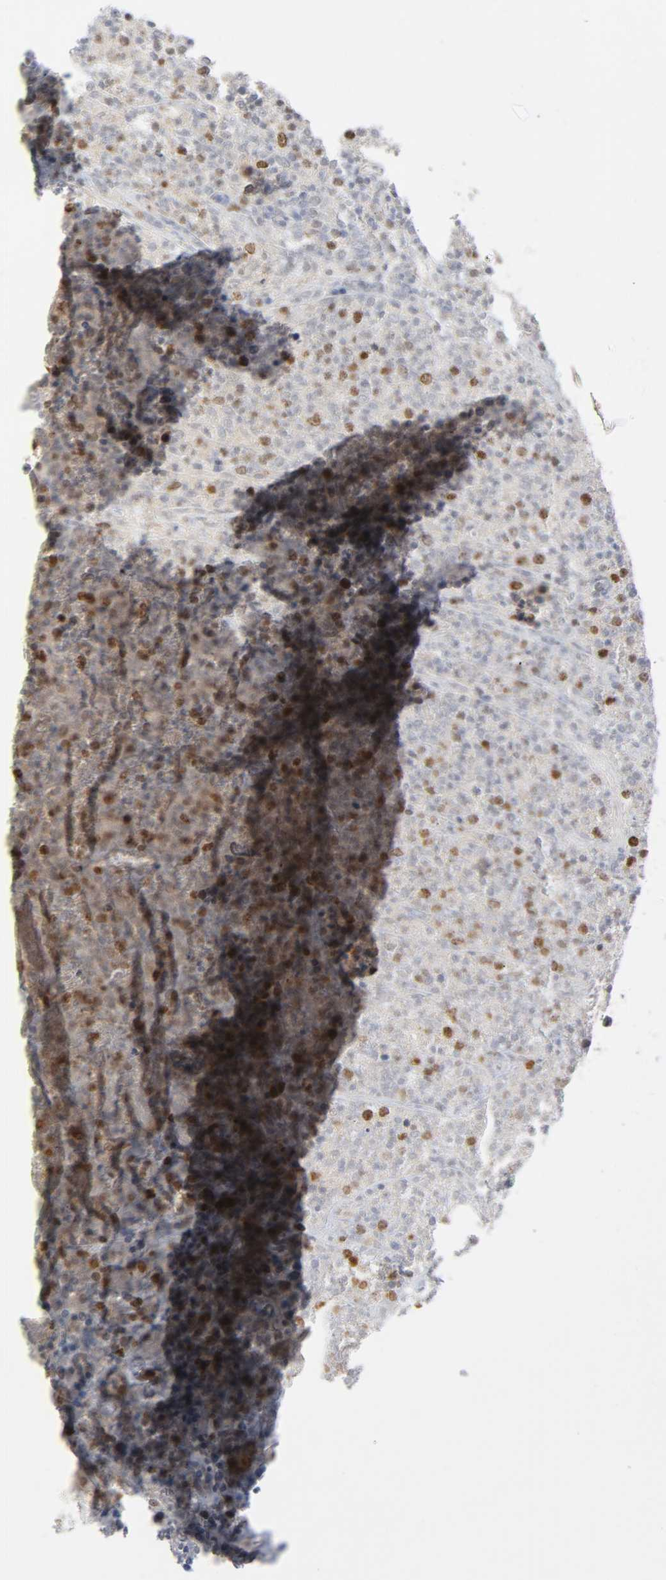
{"staining": {"intensity": "moderate", "quantity": "25%-75%", "location": "nuclear"}, "tissue": "lymphoma", "cell_type": "Tumor cells", "image_type": "cancer", "snomed": [{"axis": "morphology", "description": "Malignant lymphoma, non-Hodgkin's type, High grade"}, {"axis": "topography", "description": "Lymph node"}], "caption": "The immunohistochemical stain highlights moderate nuclear positivity in tumor cells of lymphoma tissue.", "gene": "BIRC5", "patient": {"sex": "female", "age": 73}}